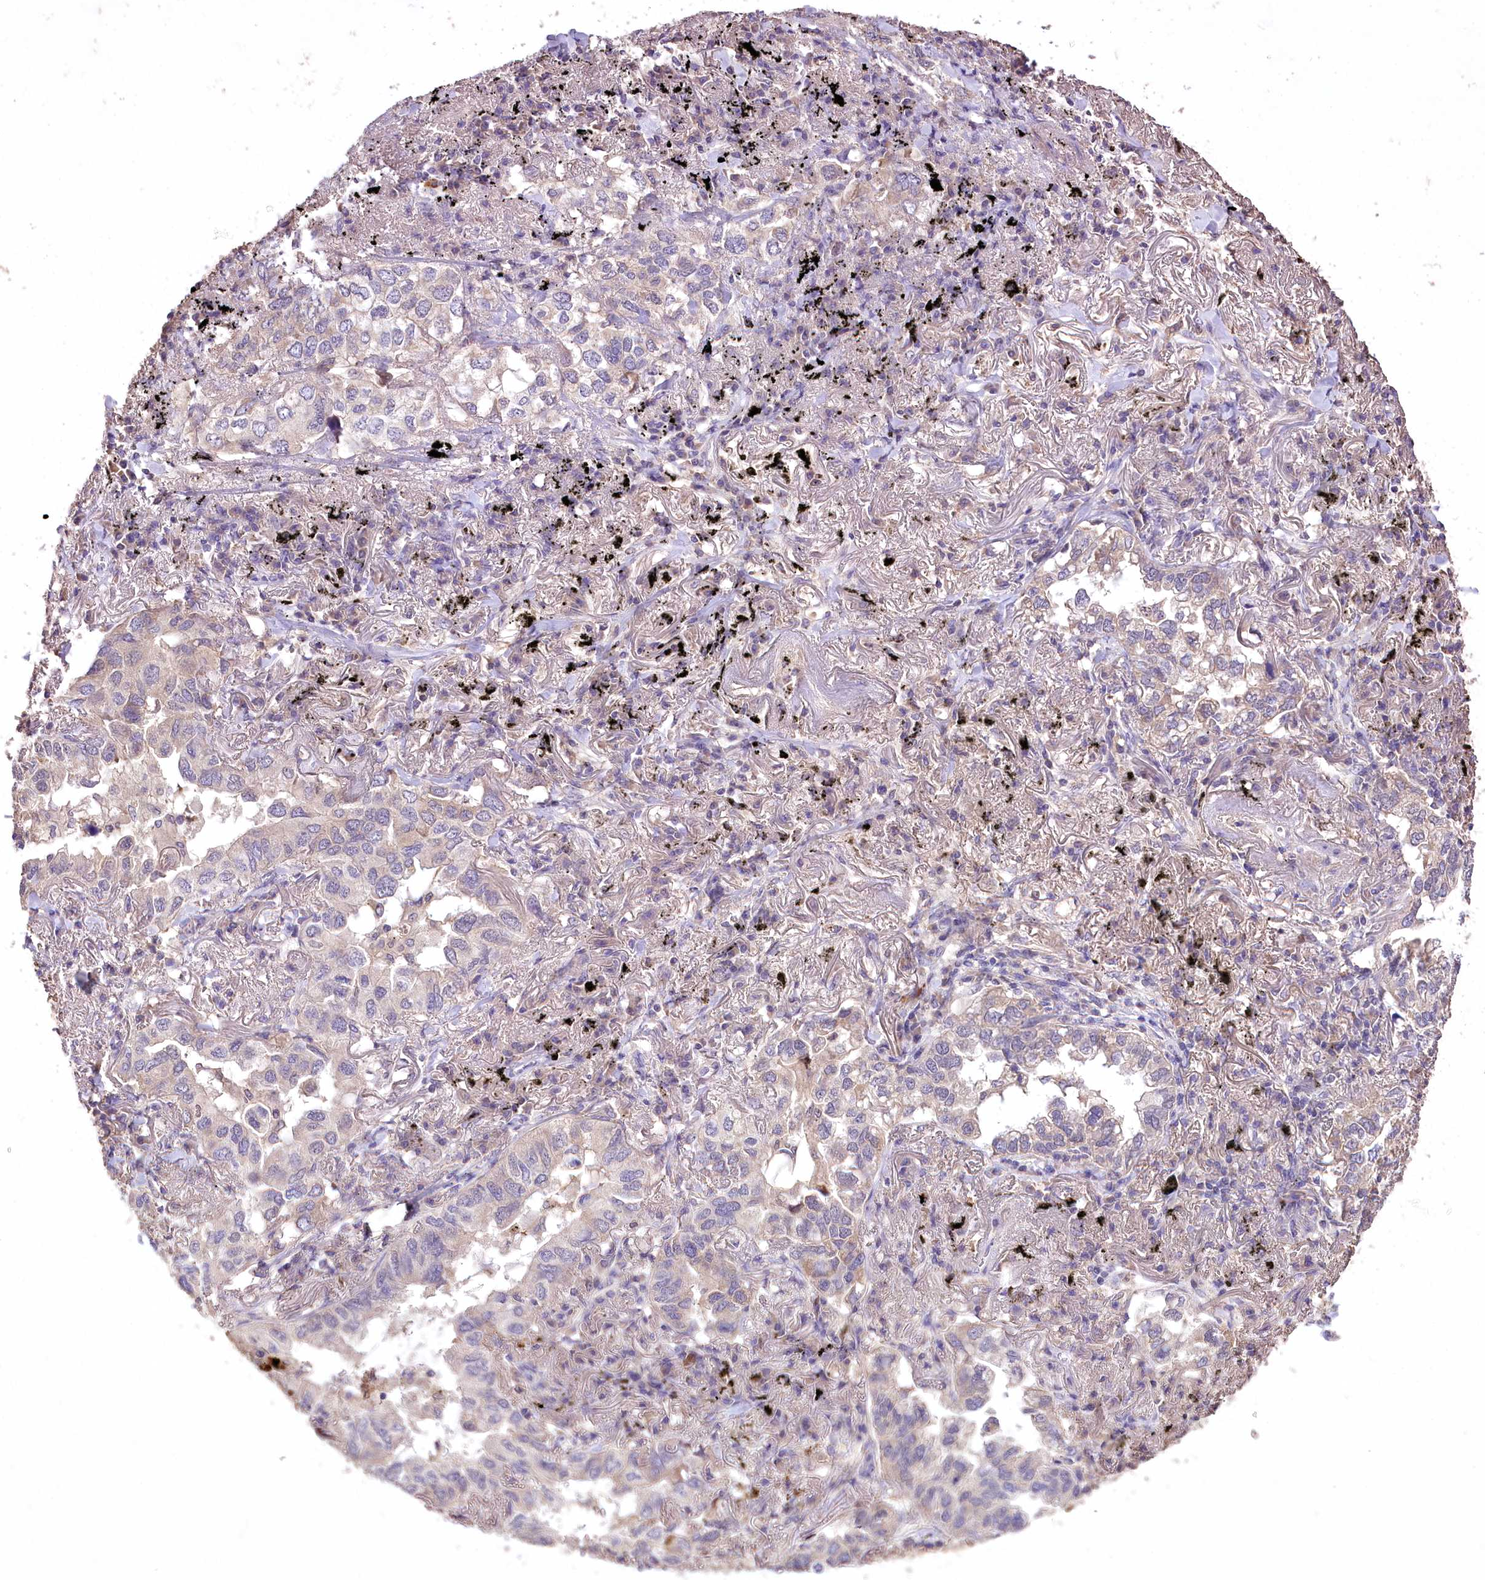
{"staining": {"intensity": "weak", "quantity": "25%-75%", "location": "cytoplasmic/membranous"}, "tissue": "lung cancer", "cell_type": "Tumor cells", "image_type": "cancer", "snomed": [{"axis": "morphology", "description": "Adenocarcinoma, NOS"}, {"axis": "topography", "description": "Lung"}], "caption": "Immunohistochemistry micrograph of neoplastic tissue: adenocarcinoma (lung) stained using IHC shows low levels of weak protein expression localized specifically in the cytoplasmic/membranous of tumor cells, appearing as a cytoplasmic/membranous brown color.", "gene": "PCYOX1L", "patient": {"sex": "male", "age": 65}}